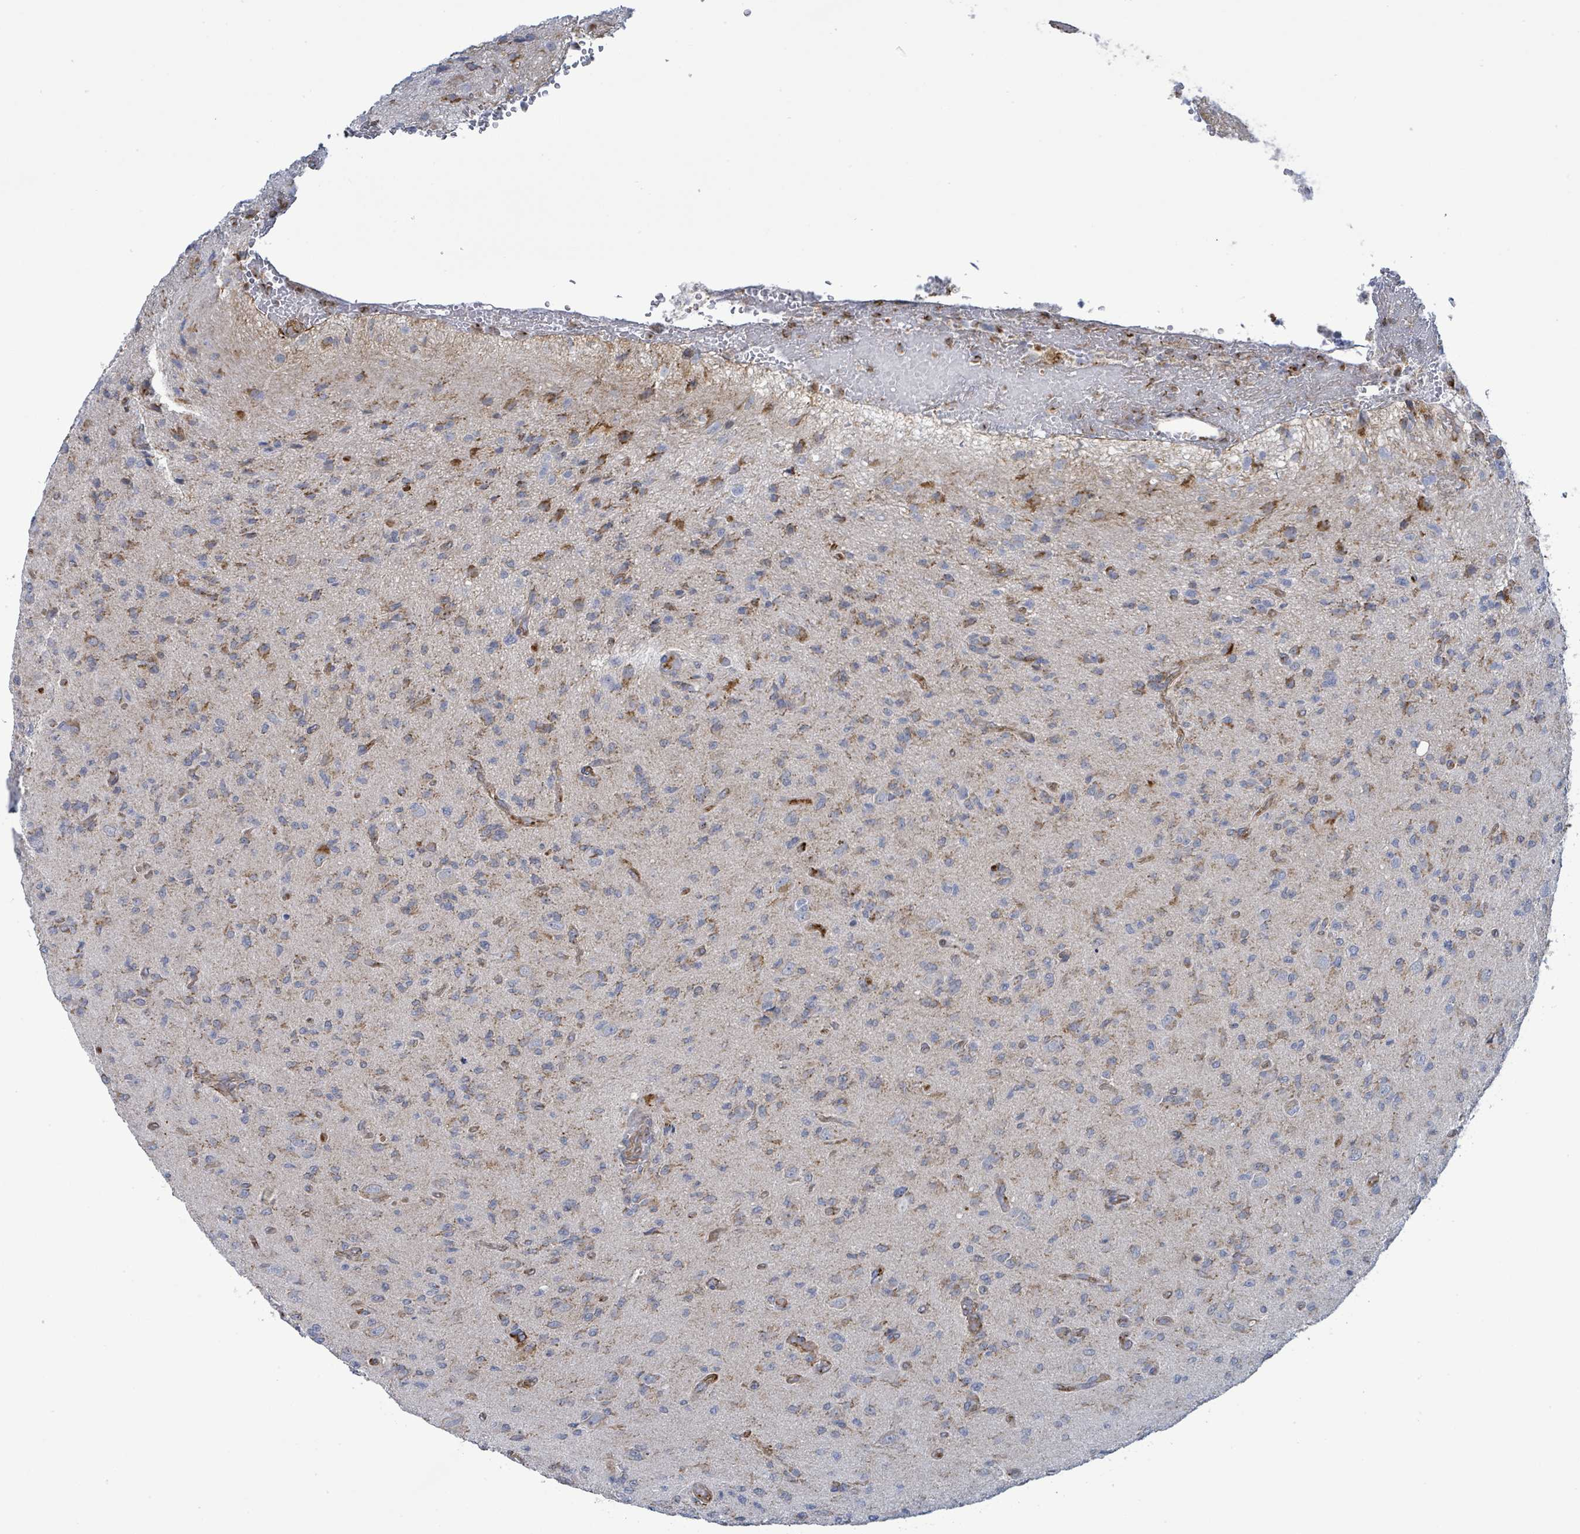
{"staining": {"intensity": "negative", "quantity": "none", "location": "none"}, "tissue": "glioma", "cell_type": "Tumor cells", "image_type": "cancer", "snomed": [{"axis": "morphology", "description": "Glioma, malignant, High grade"}, {"axis": "topography", "description": "Brain"}], "caption": "Human glioma stained for a protein using immunohistochemistry (IHC) shows no positivity in tumor cells.", "gene": "EGFL7", "patient": {"sex": "male", "age": 36}}